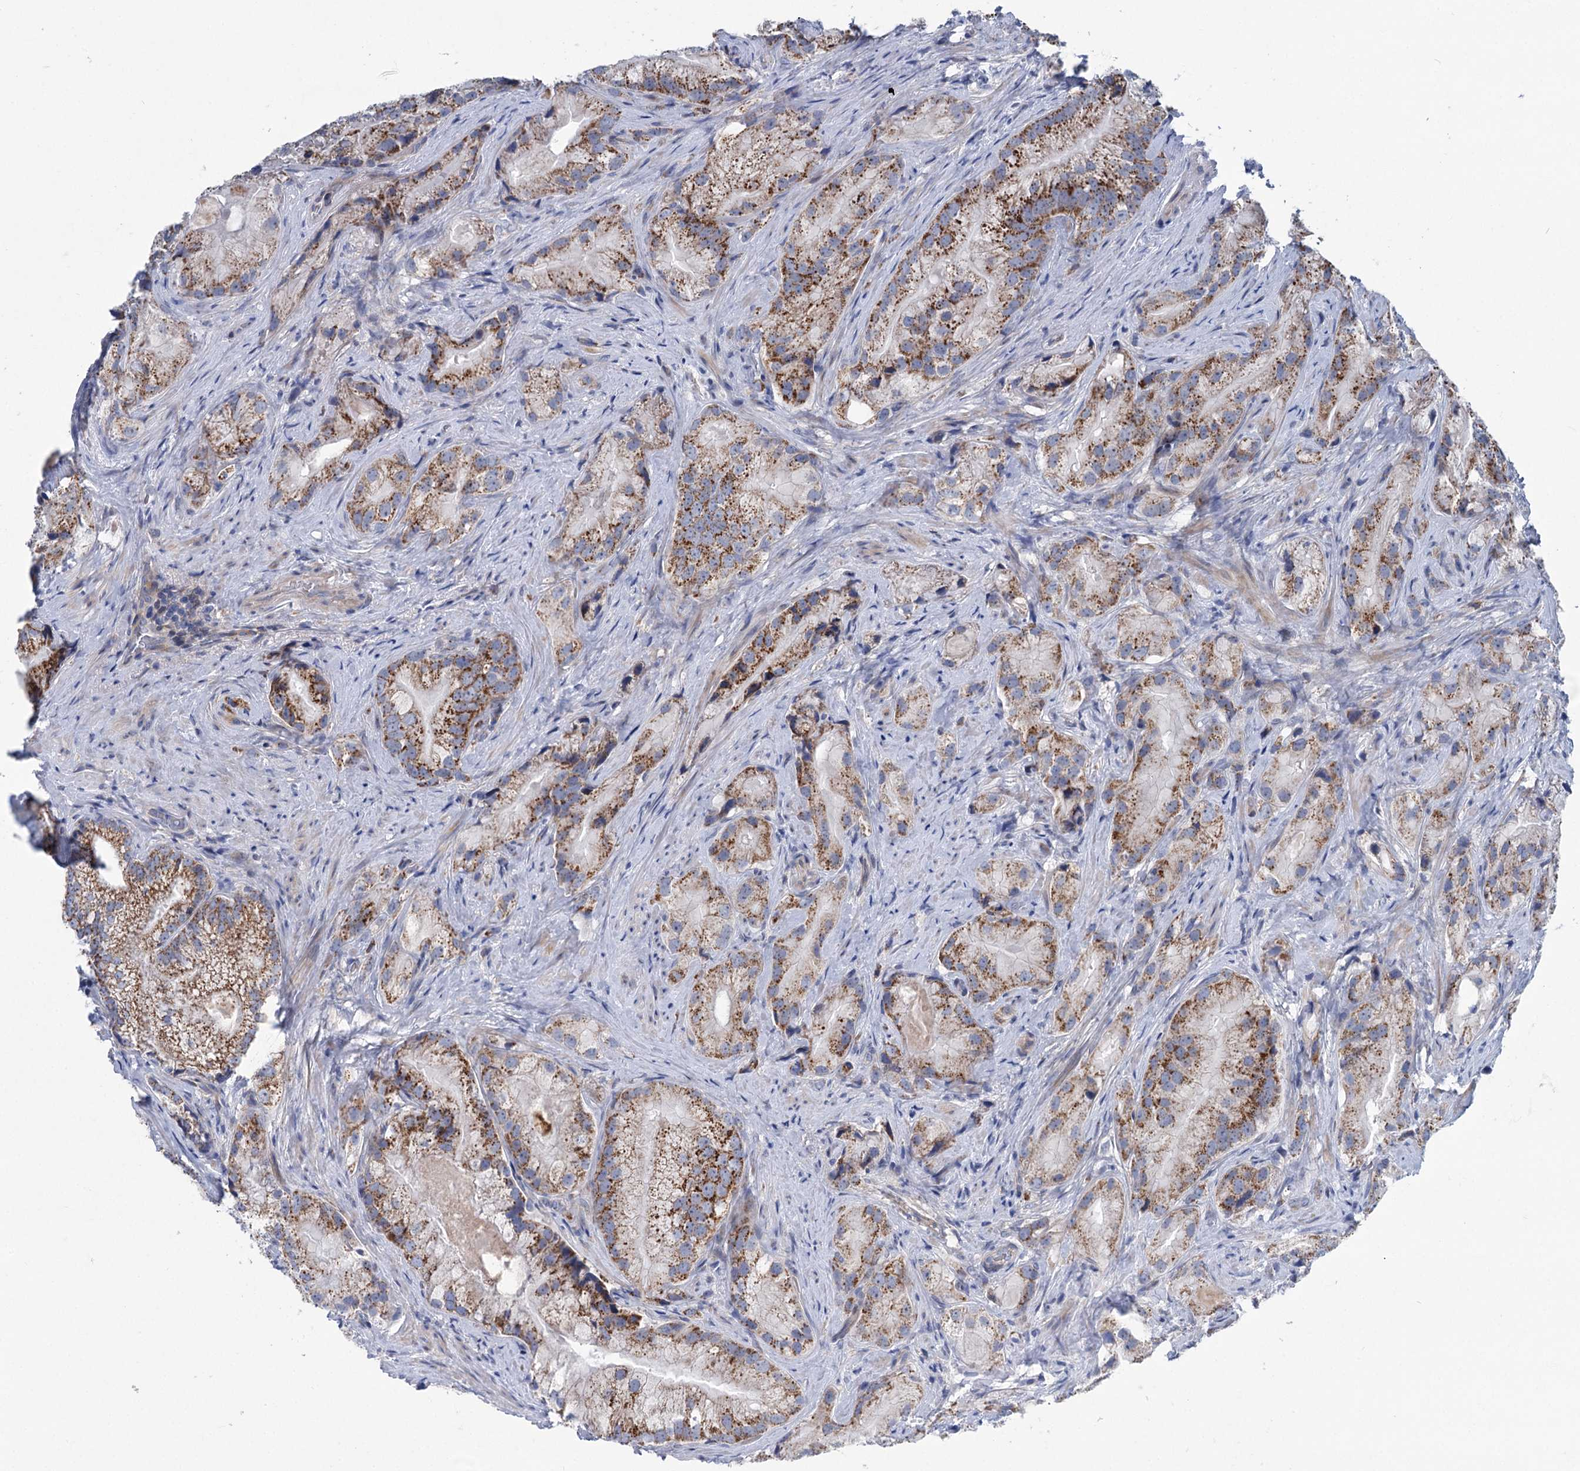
{"staining": {"intensity": "moderate", "quantity": ">75%", "location": "cytoplasmic/membranous"}, "tissue": "prostate cancer", "cell_type": "Tumor cells", "image_type": "cancer", "snomed": [{"axis": "morphology", "description": "Adenocarcinoma, Low grade"}, {"axis": "topography", "description": "Prostate"}], "caption": "This photomicrograph exhibits immunohistochemistry staining of human prostate adenocarcinoma (low-grade), with medium moderate cytoplasmic/membranous positivity in about >75% of tumor cells.", "gene": "CHDH", "patient": {"sex": "male", "age": 71}}